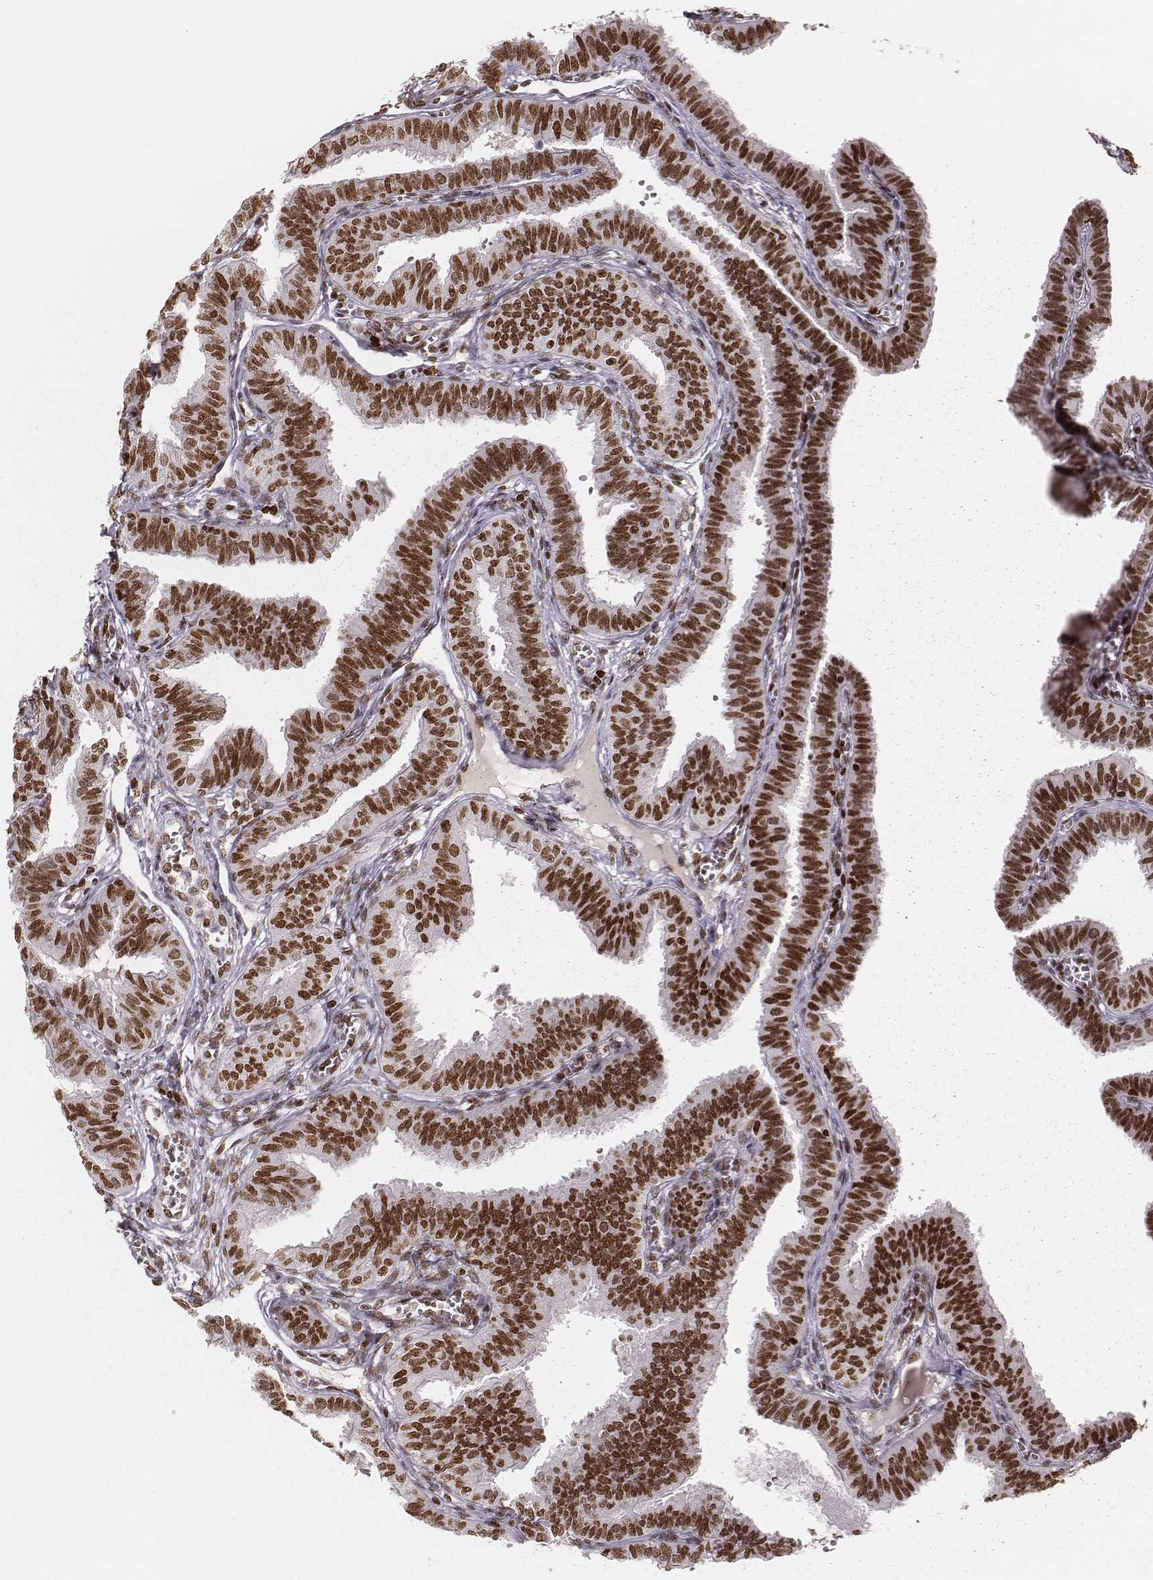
{"staining": {"intensity": "strong", "quantity": ">75%", "location": "nuclear"}, "tissue": "fallopian tube", "cell_type": "Glandular cells", "image_type": "normal", "snomed": [{"axis": "morphology", "description": "Normal tissue, NOS"}, {"axis": "topography", "description": "Fallopian tube"}], "caption": "Protein staining reveals strong nuclear expression in about >75% of glandular cells in benign fallopian tube.", "gene": "PARP1", "patient": {"sex": "female", "age": 25}}